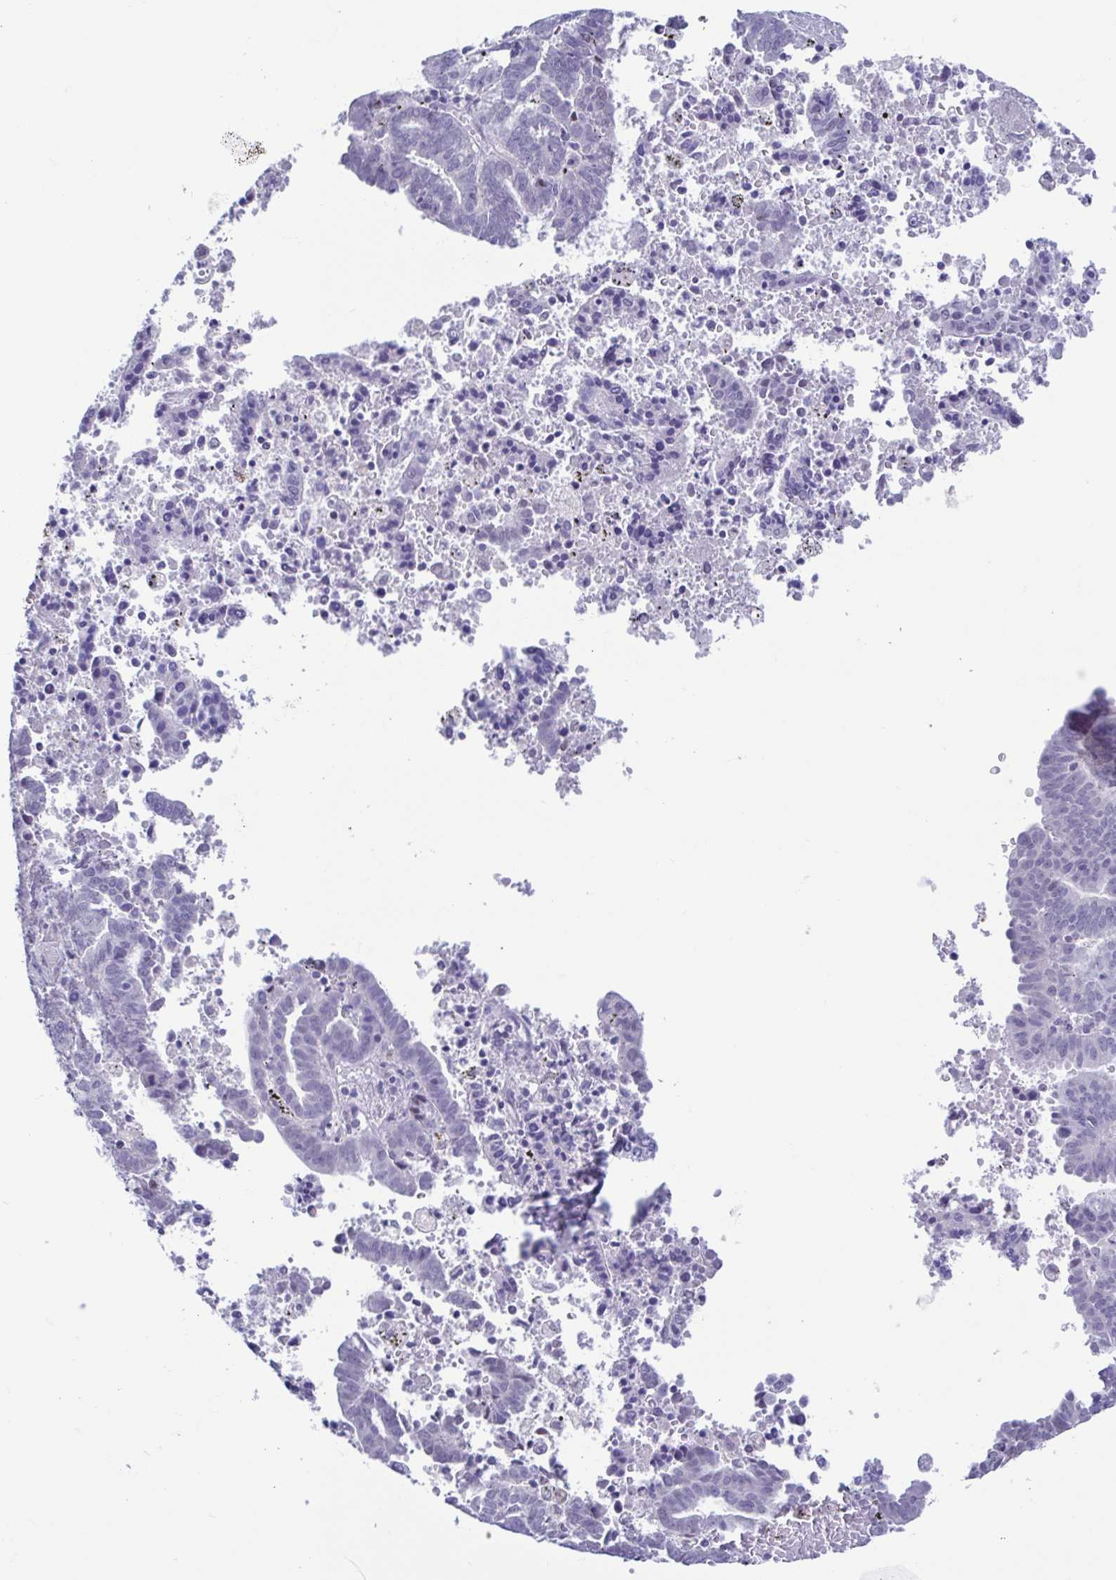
{"staining": {"intensity": "negative", "quantity": "none", "location": "none"}, "tissue": "endometrial cancer", "cell_type": "Tumor cells", "image_type": "cancer", "snomed": [{"axis": "morphology", "description": "Adenocarcinoma, NOS"}, {"axis": "topography", "description": "Uterus"}], "caption": "Immunohistochemistry of human adenocarcinoma (endometrial) displays no positivity in tumor cells.", "gene": "PERM1", "patient": {"sex": "female", "age": 83}}